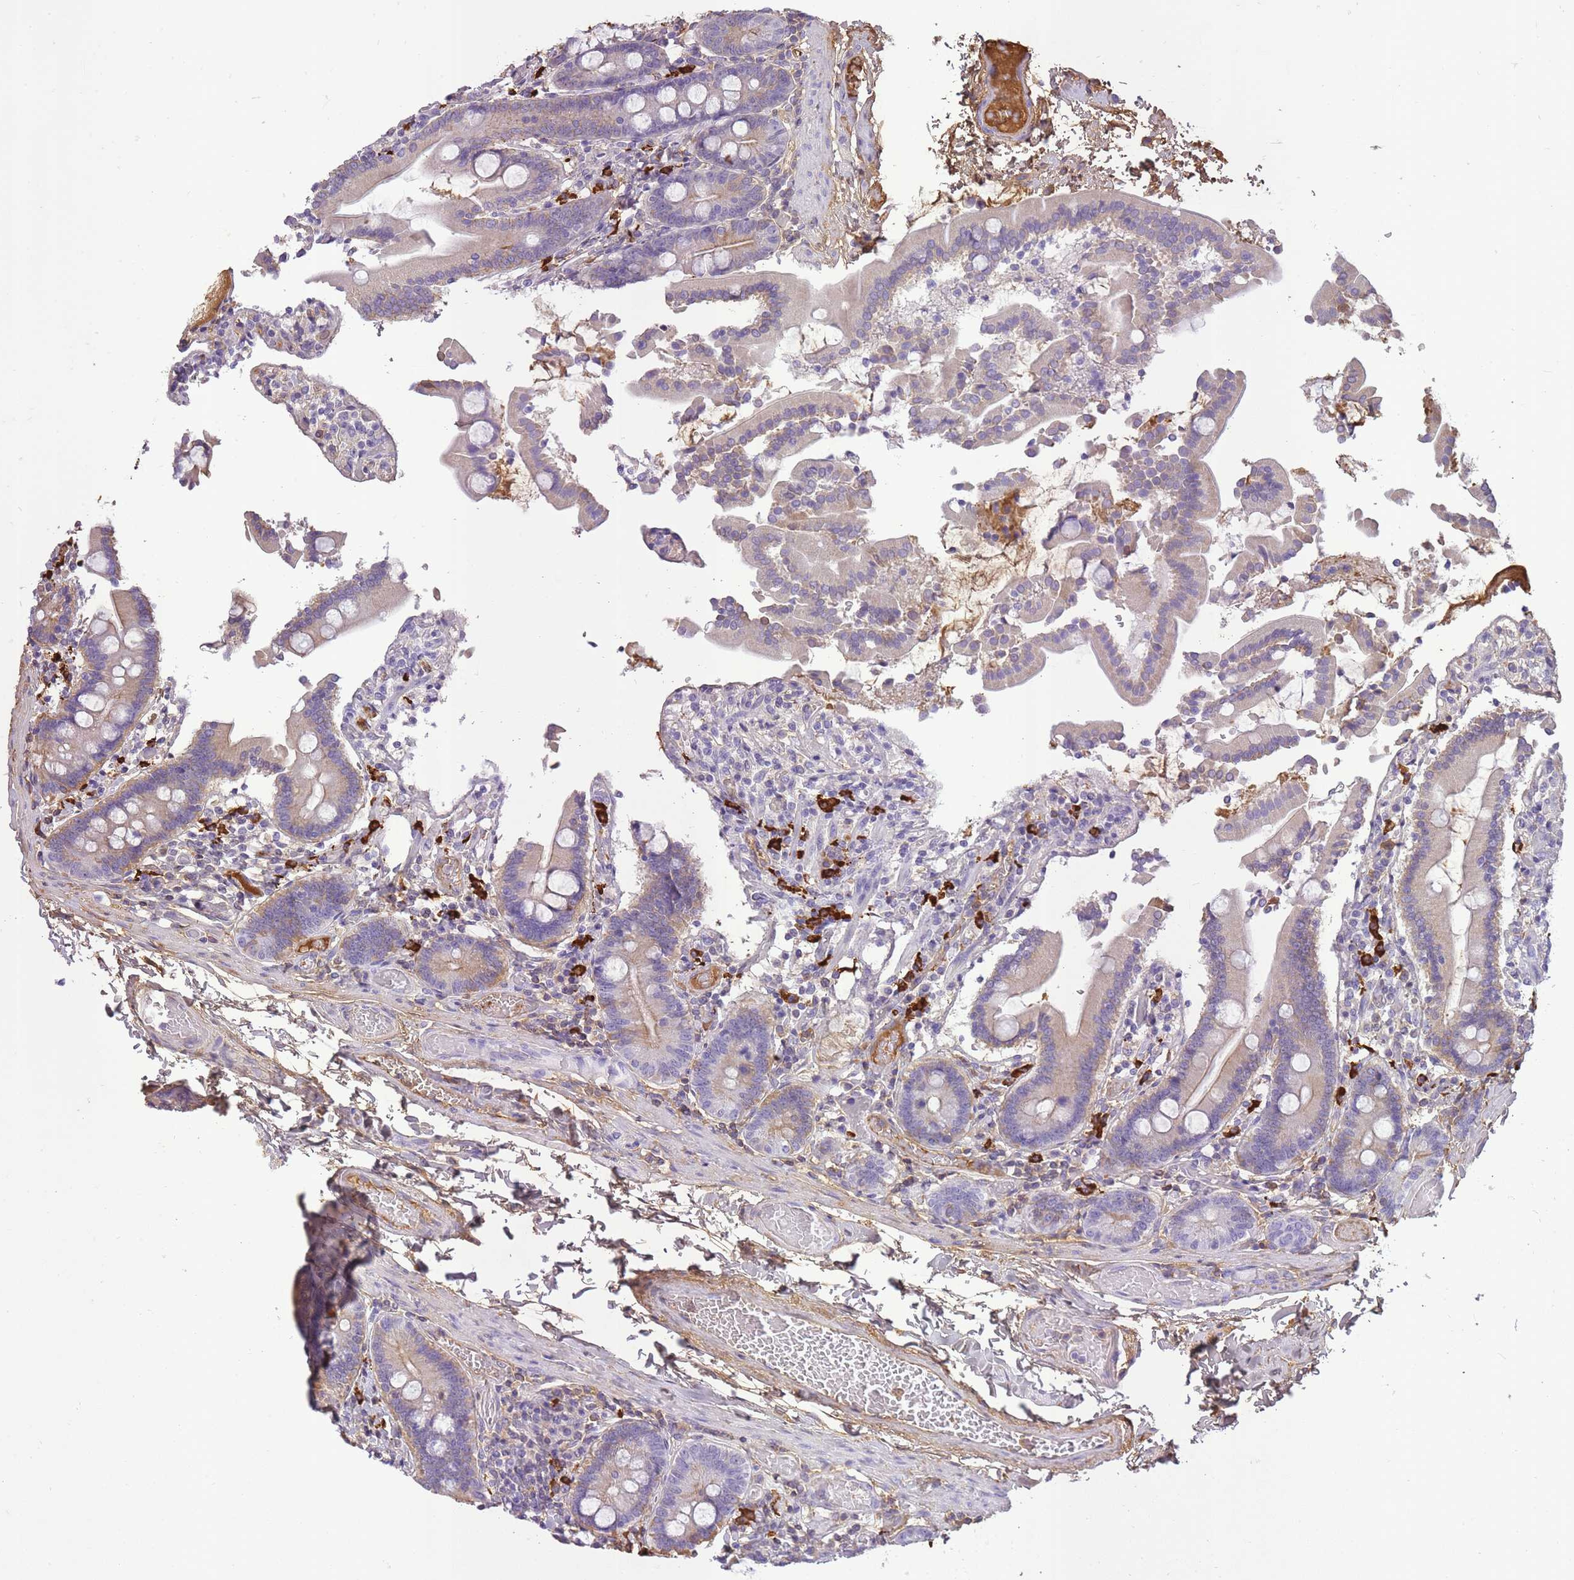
{"staining": {"intensity": "weak", "quantity": "<25%", "location": "cytoplasmic/membranous"}, "tissue": "duodenum", "cell_type": "Glandular cells", "image_type": "normal", "snomed": [{"axis": "morphology", "description": "Normal tissue, NOS"}, {"axis": "topography", "description": "Duodenum"}], "caption": "This is a image of immunohistochemistry staining of benign duodenum, which shows no staining in glandular cells.", "gene": "IGKV1", "patient": {"sex": "male", "age": 55}}